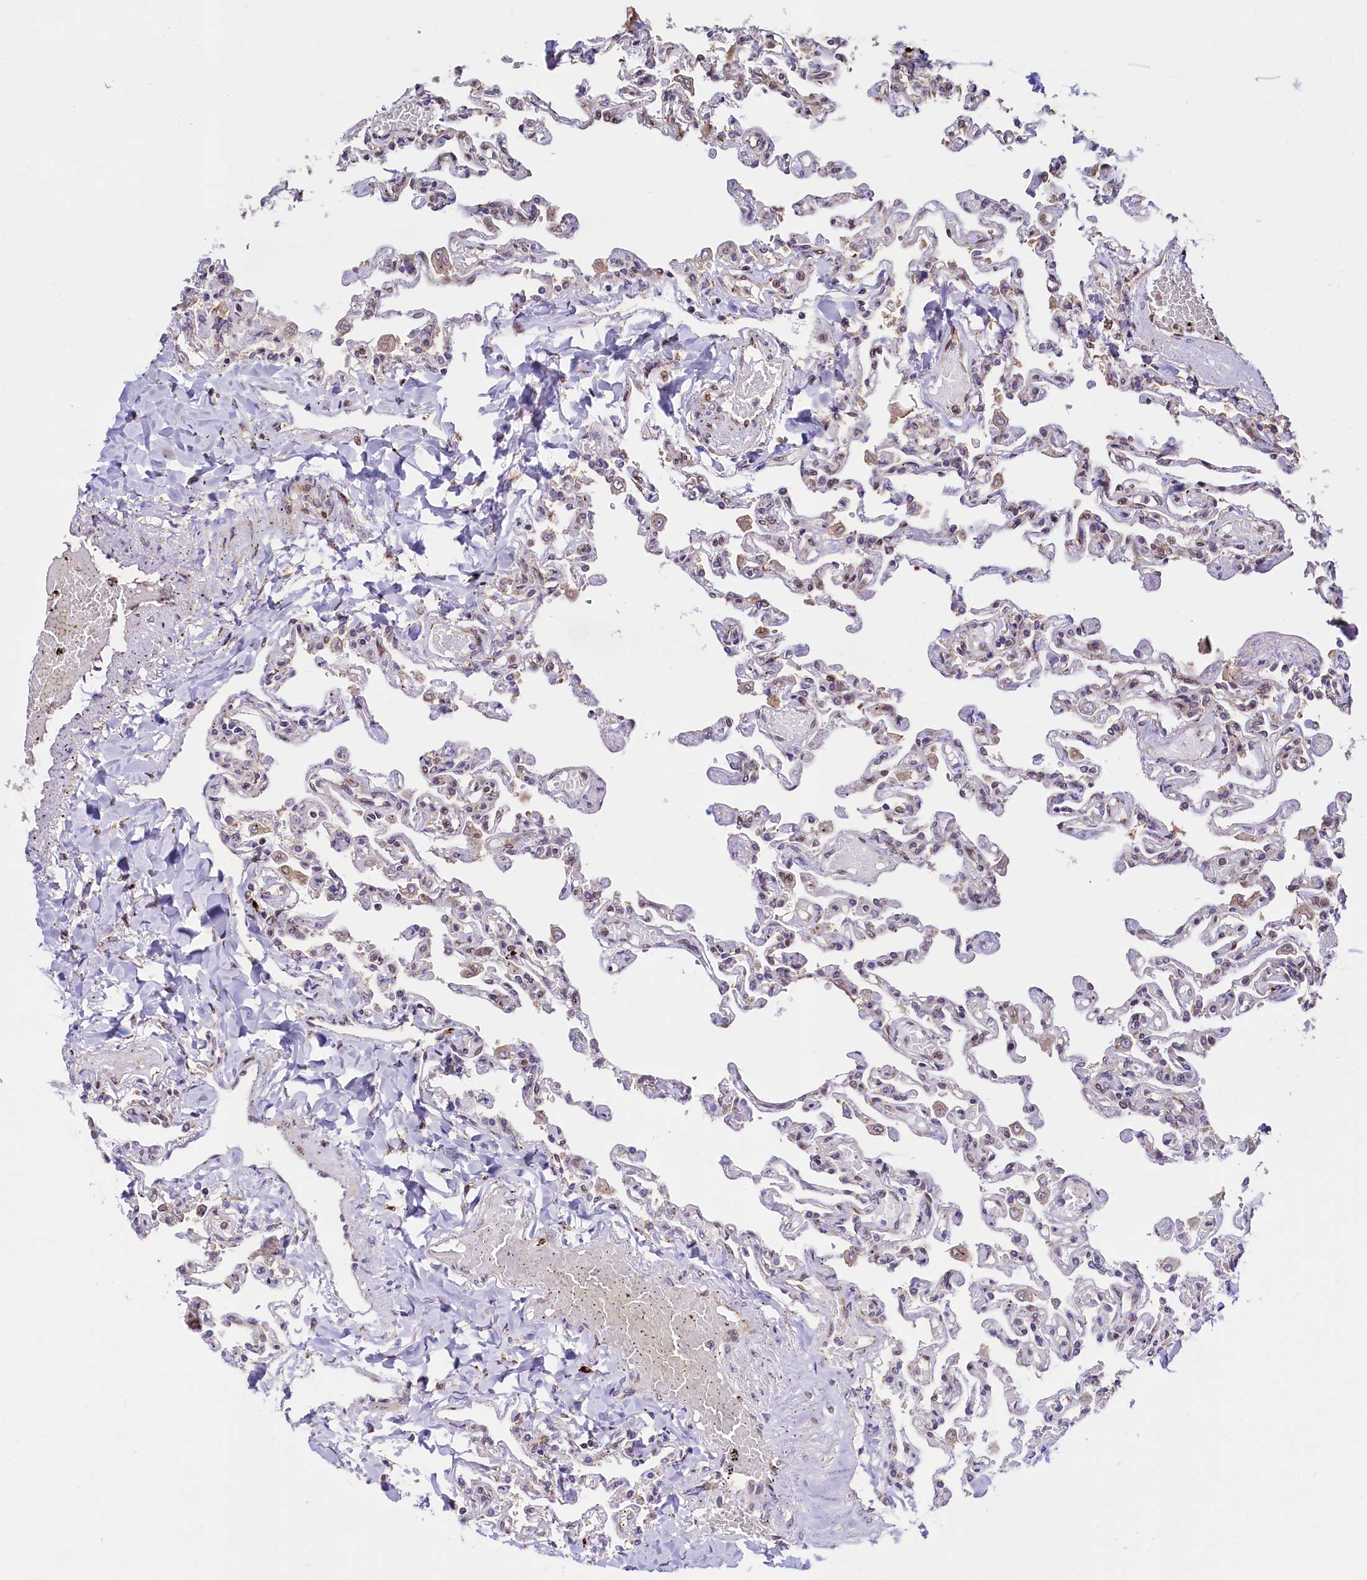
{"staining": {"intensity": "weak", "quantity": "<25%", "location": "cytoplasmic/membranous"}, "tissue": "lung", "cell_type": "Alveolar cells", "image_type": "normal", "snomed": [{"axis": "morphology", "description": "Normal tissue, NOS"}, {"axis": "topography", "description": "Lung"}], "caption": "Immunohistochemistry of normal lung reveals no staining in alveolar cells. (DAB (3,3'-diaminobenzidine) immunohistochemistry (IHC), high magnification).", "gene": "C5orf15", "patient": {"sex": "male", "age": 21}}